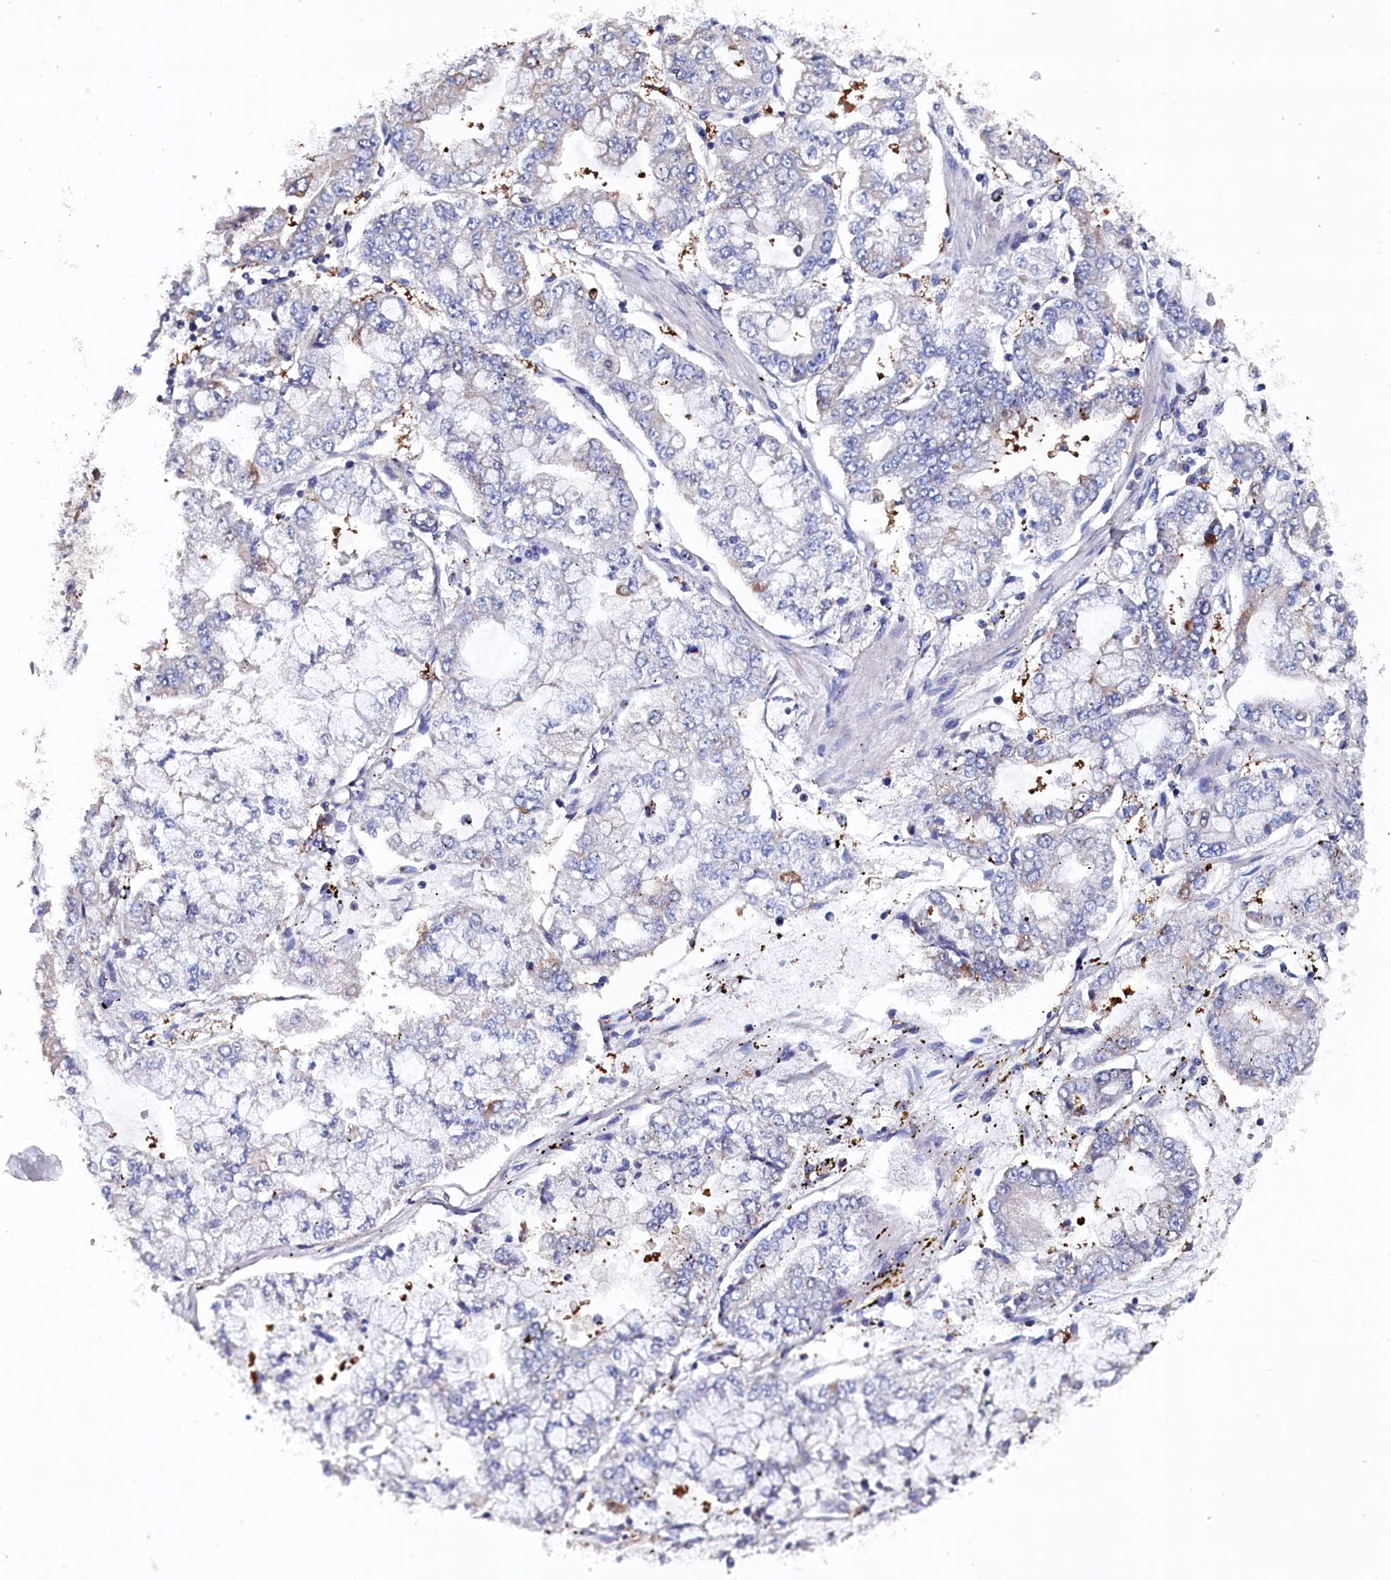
{"staining": {"intensity": "weak", "quantity": "<25%", "location": "cytoplasmic/membranous"}, "tissue": "stomach cancer", "cell_type": "Tumor cells", "image_type": "cancer", "snomed": [{"axis": "morphology", "description": "Adenocarcinoma, NOS"}, {"axis": "topography", "description": "Stomach"}], "caption": "There is no significant expression in tumor cells of adenocarcinoma (stomach).", "gene": "BHMT", "patient": {"sex": "male", "age": 76}}